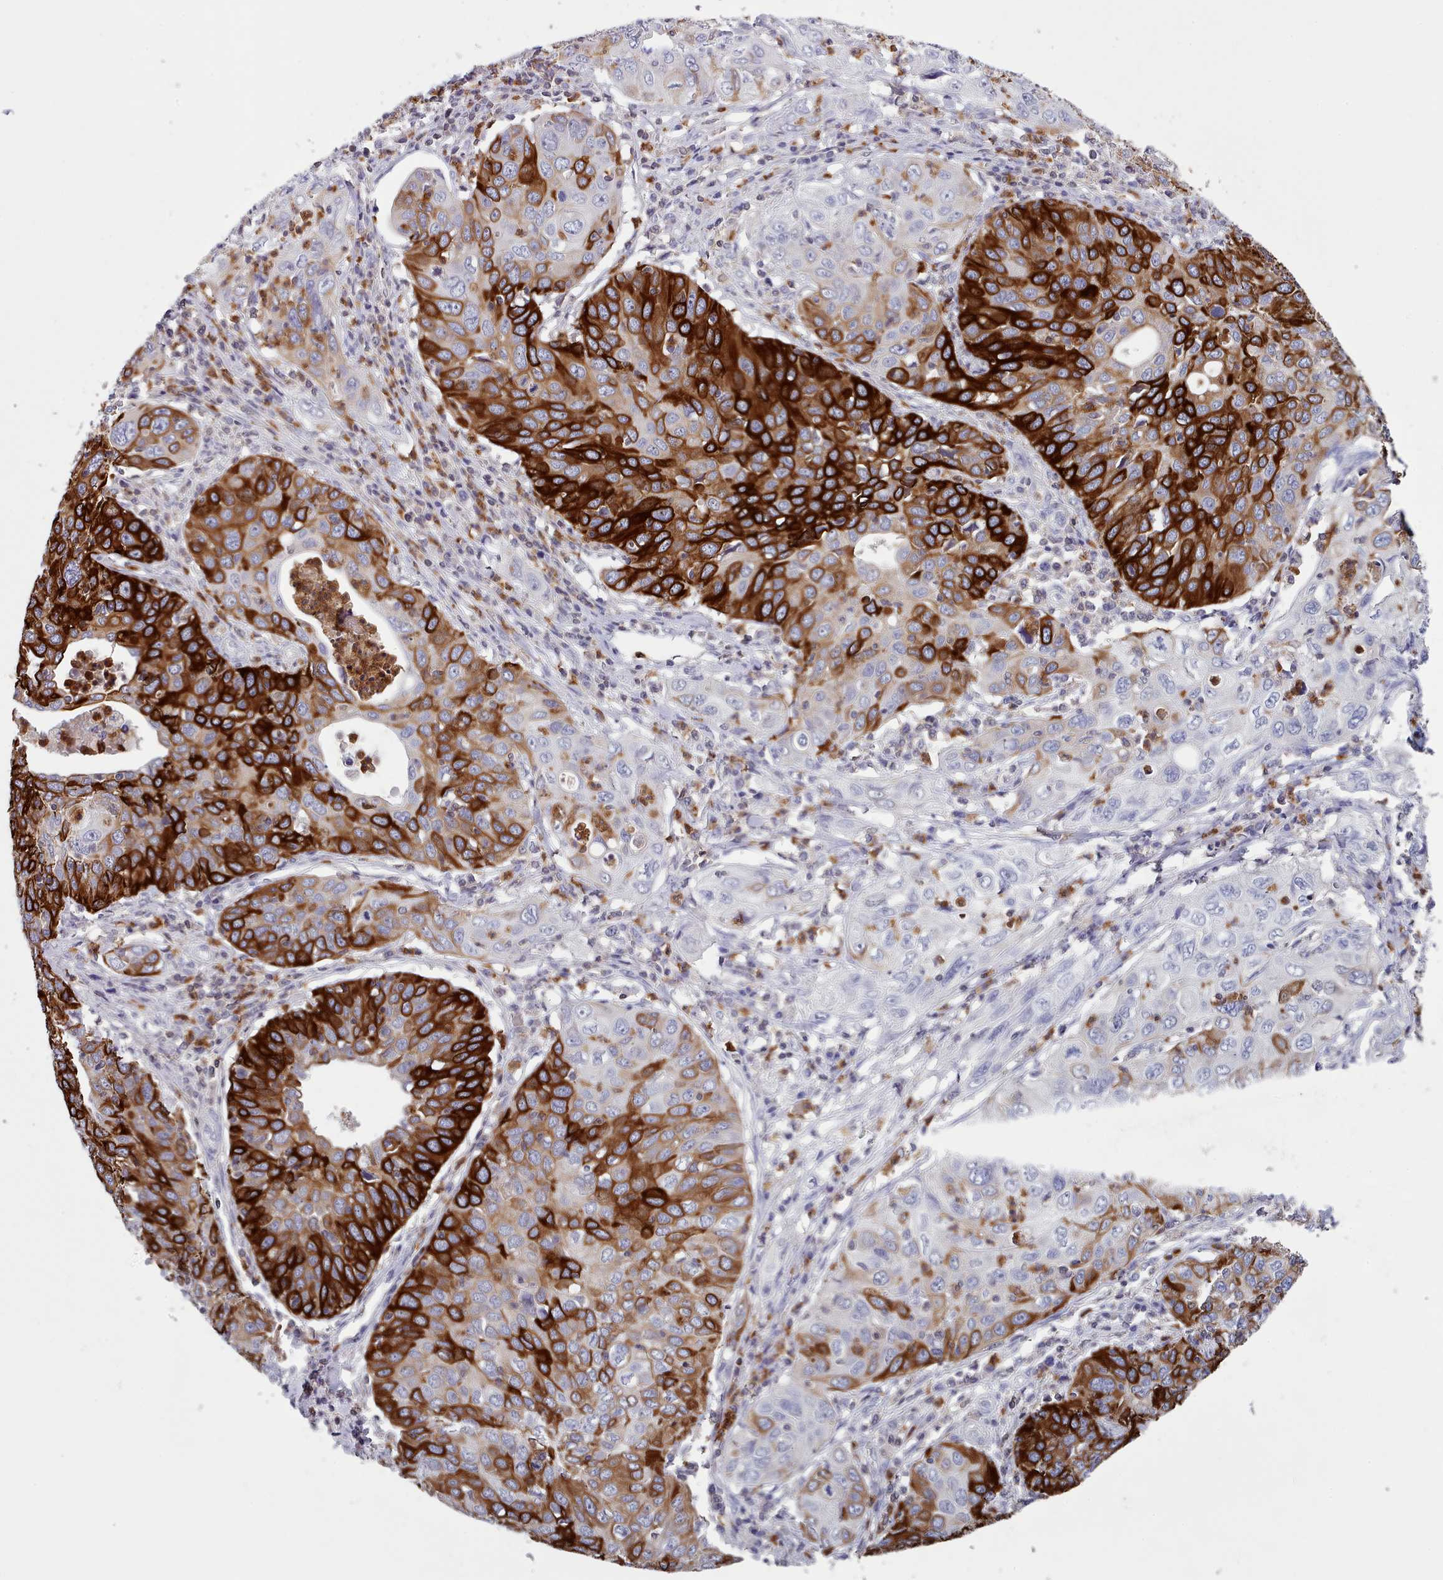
{"staining": {"intensity": "strong", "quantity": "25%-75%", "location": "cytoplasmic/membranous"}, "tissue": "cervical cancer", "cell_type": "Tumor cells", "image_type": "cancer", "snomed": [{"axis": "morphology", "description": "Squamous cell carcinoma, NOS"}, {"axis": "topography", "description": "Cervix"}], "caption": "Squamous cell carcinoma (cervical) tissue exhibits strong cytoplasmic/membranous expression in approximately 25%-75% of tumor cells, visualized by immunohistochemistry.", "gene": "RAC2", "patient": {"sex": "female", "age": 36}}